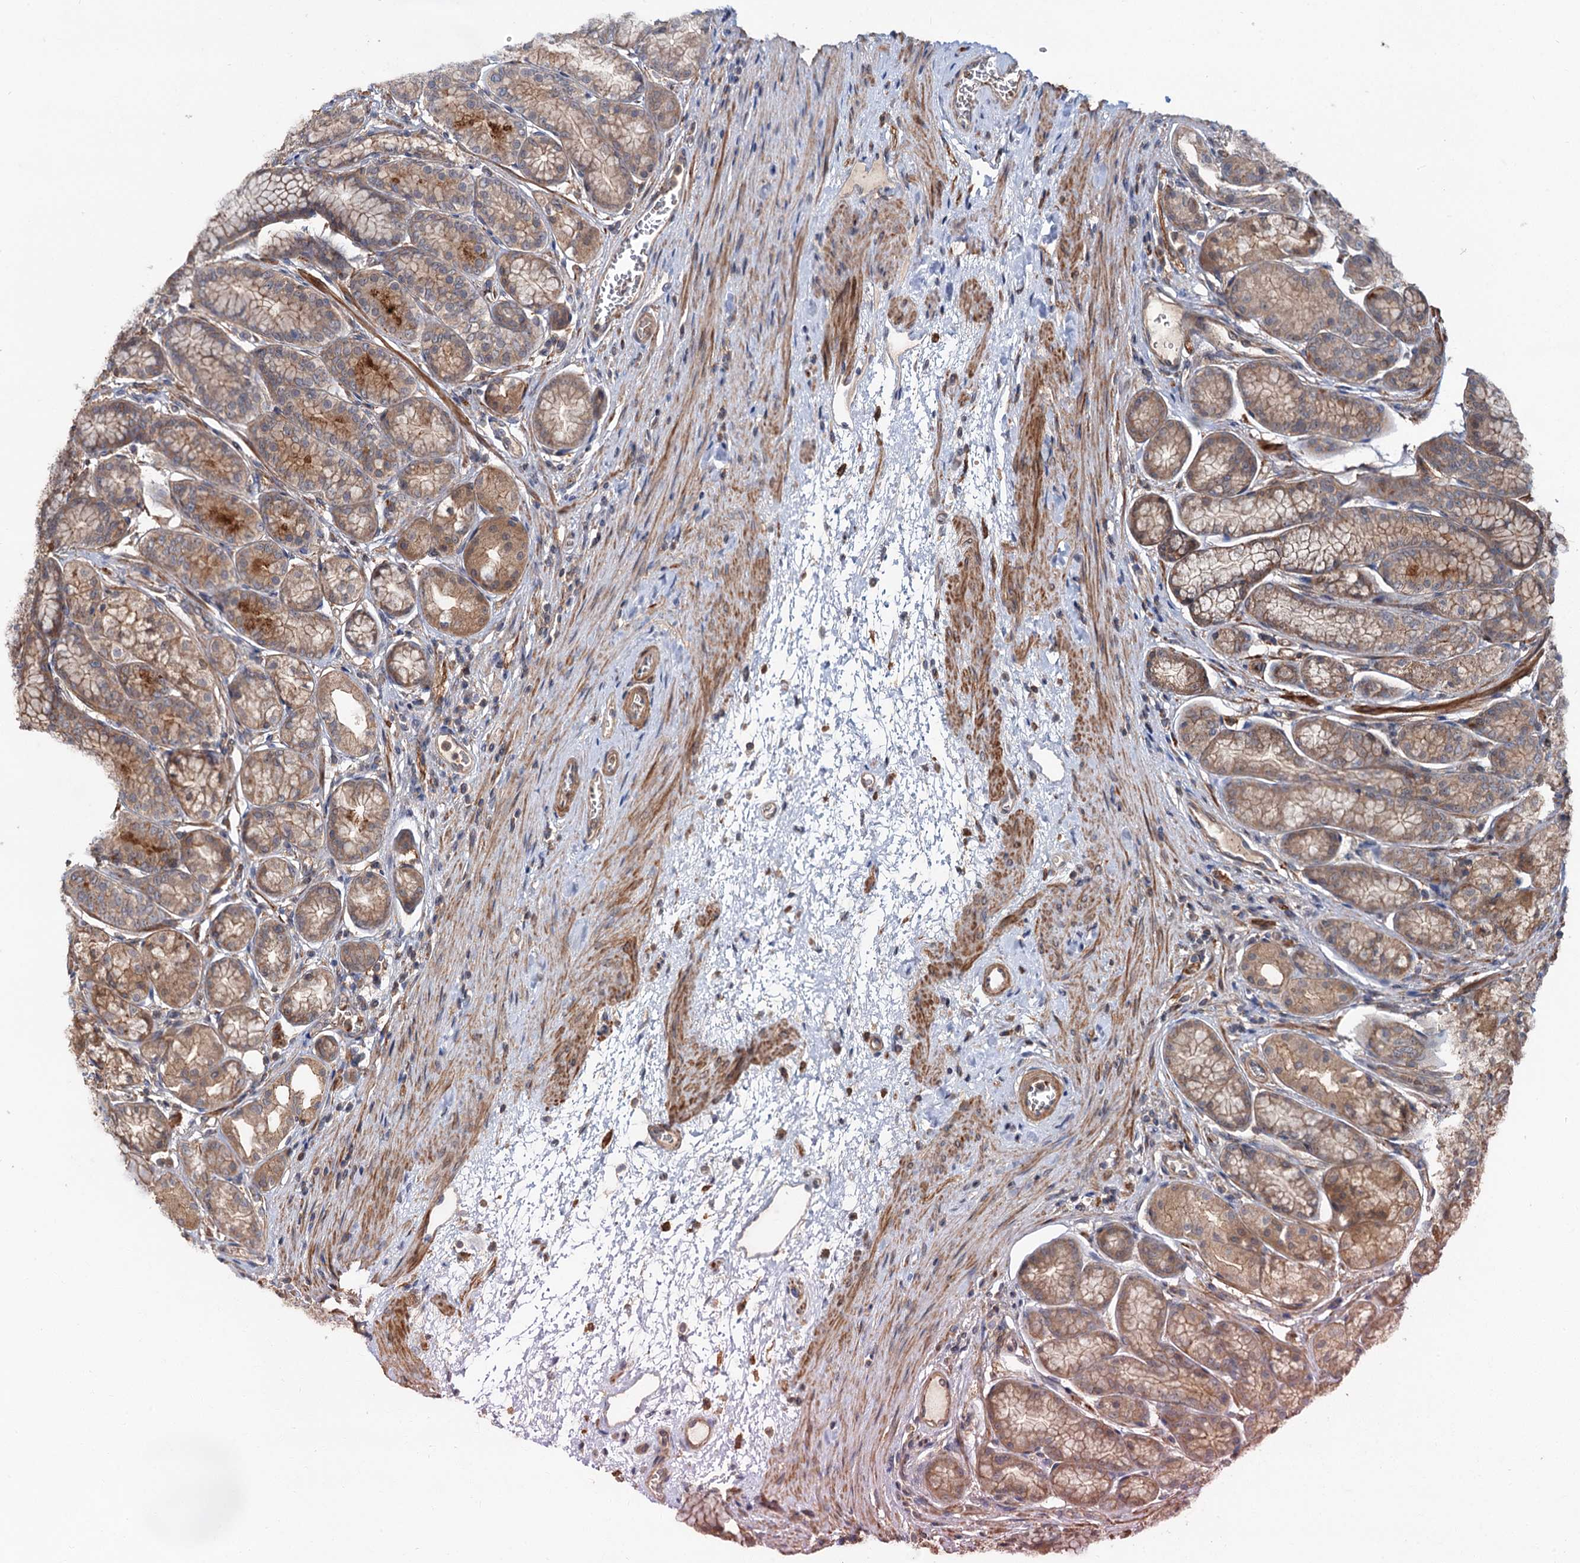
{"staining": {"intensity": "moderate", "quantity": ">75%", "location": "cytoplasmic/membranous"}, "tissue": "stomach", "cell_type": "Glandular cells", "image_type": "normal", "snomed": [{"axis": "morphology", "description": "Normal tissue, NOS"}, {"axis": "morphology", "description": "Adenocarcinoma, NOS"}, {"axis": "morphology", "description": "Adenocarcinoma, High grade"}, {"axis": "topography", "description": "Stomach, upper"}, {"axis": "topography", "description": "Stomach"}], "caption": "Immunohistochemistry (IHC) of normal stomach exhibits medium levels of moderate cytoplasmic/membranous staining in approximately >75% of glandular cells.", "gene": "GRIP1", "patient": {"sex": "female", "age": 65}}